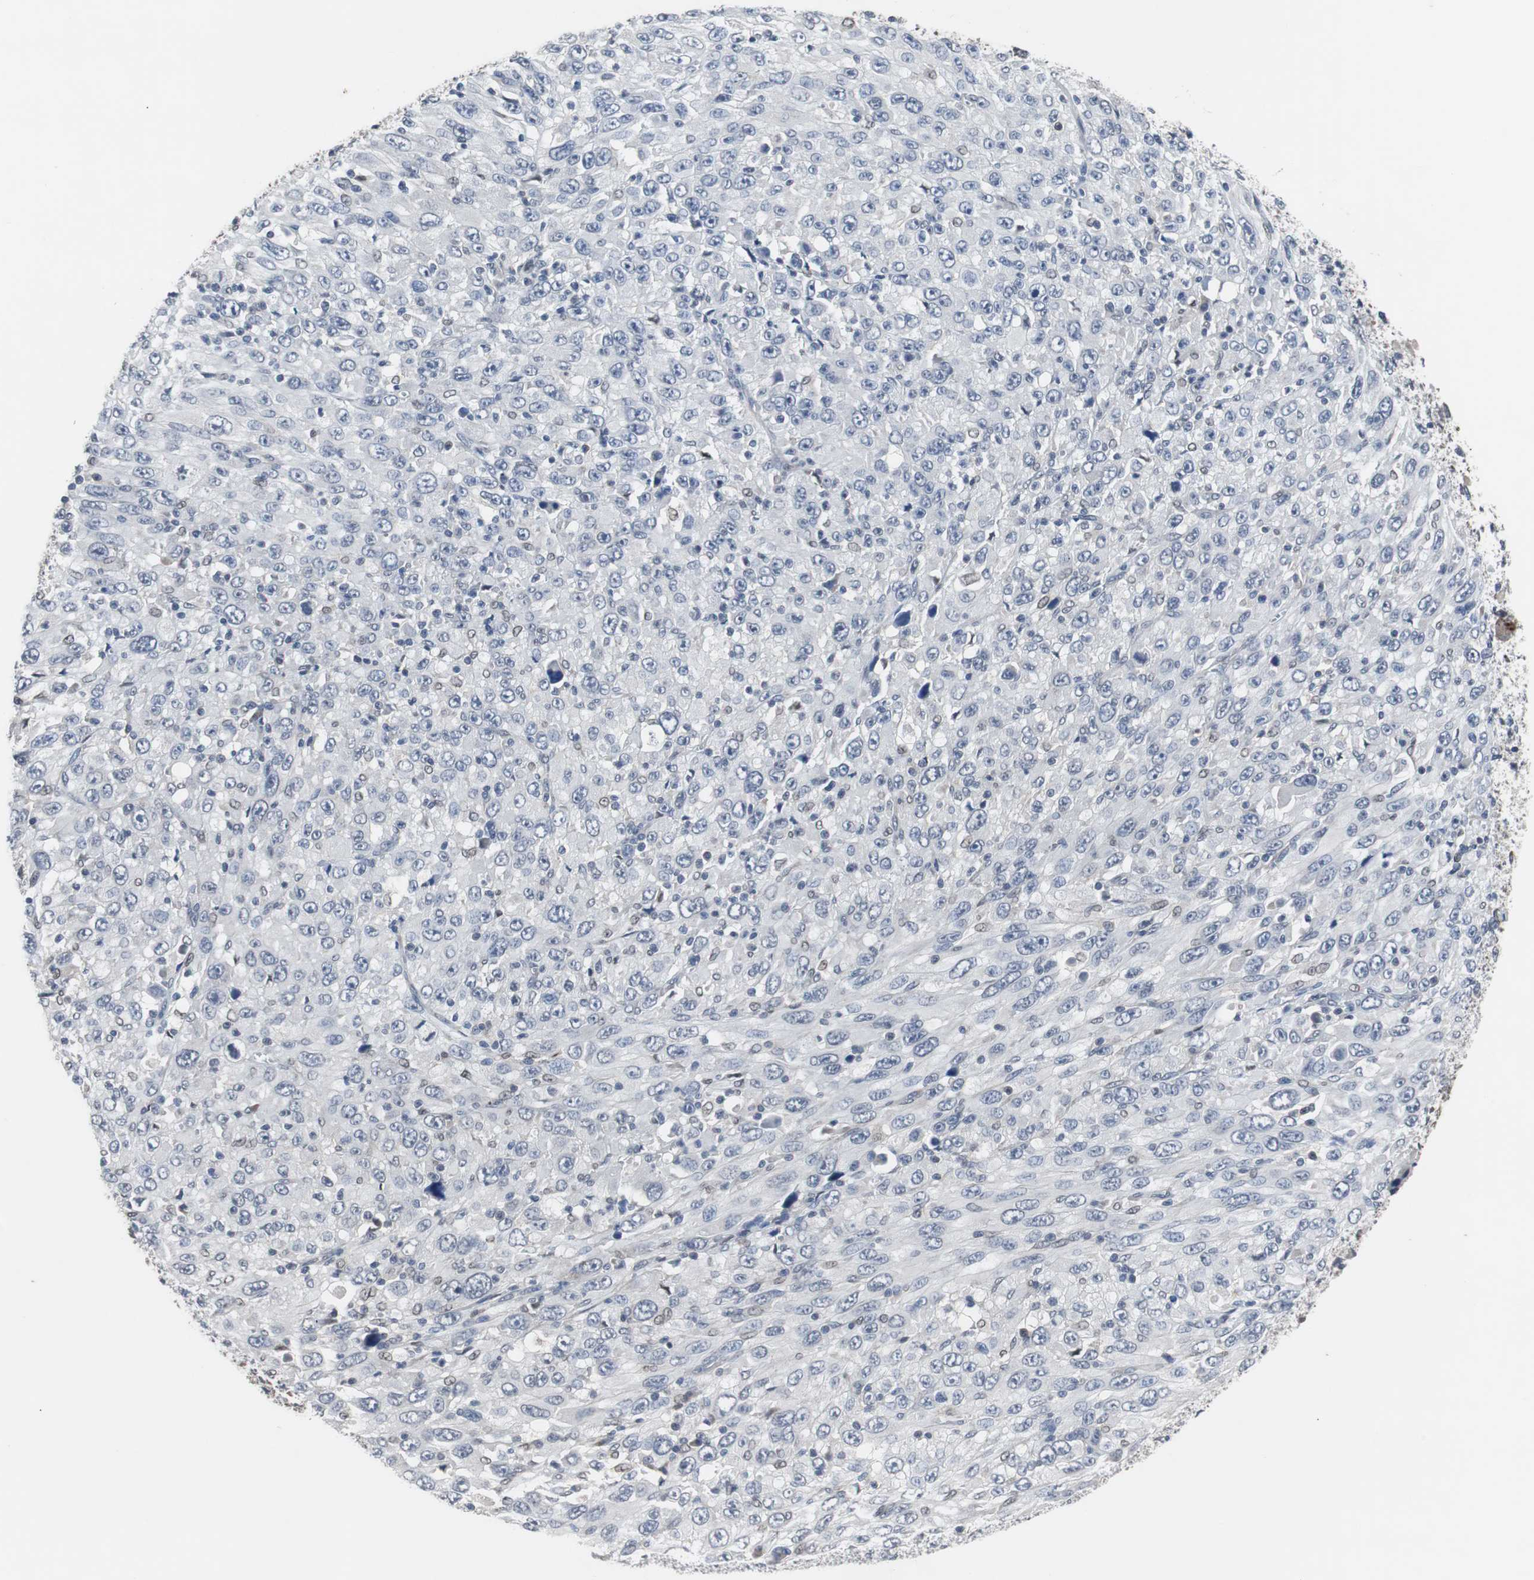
{"staining": {"intensity": "negative", "quantity": "none", "location": "none"}, "tissue": "melanoma", "cell_type": "Tumor cells", "image_type": "cancer", "snomed": [{"axis": "morphology", "description": "Malignant melanoma, Metastatic site"}, {"axis": "topography", "description": "Skin"}], "caption": "This photomicrograph is of malignant melanoma (metastatic site) stained with IHC to label a protein in brown with the nuclei are counter-stained blue. There is no staining in tumor cells.", "gene": "RBM47", "patient": {"sex": "female", "age": 56}}